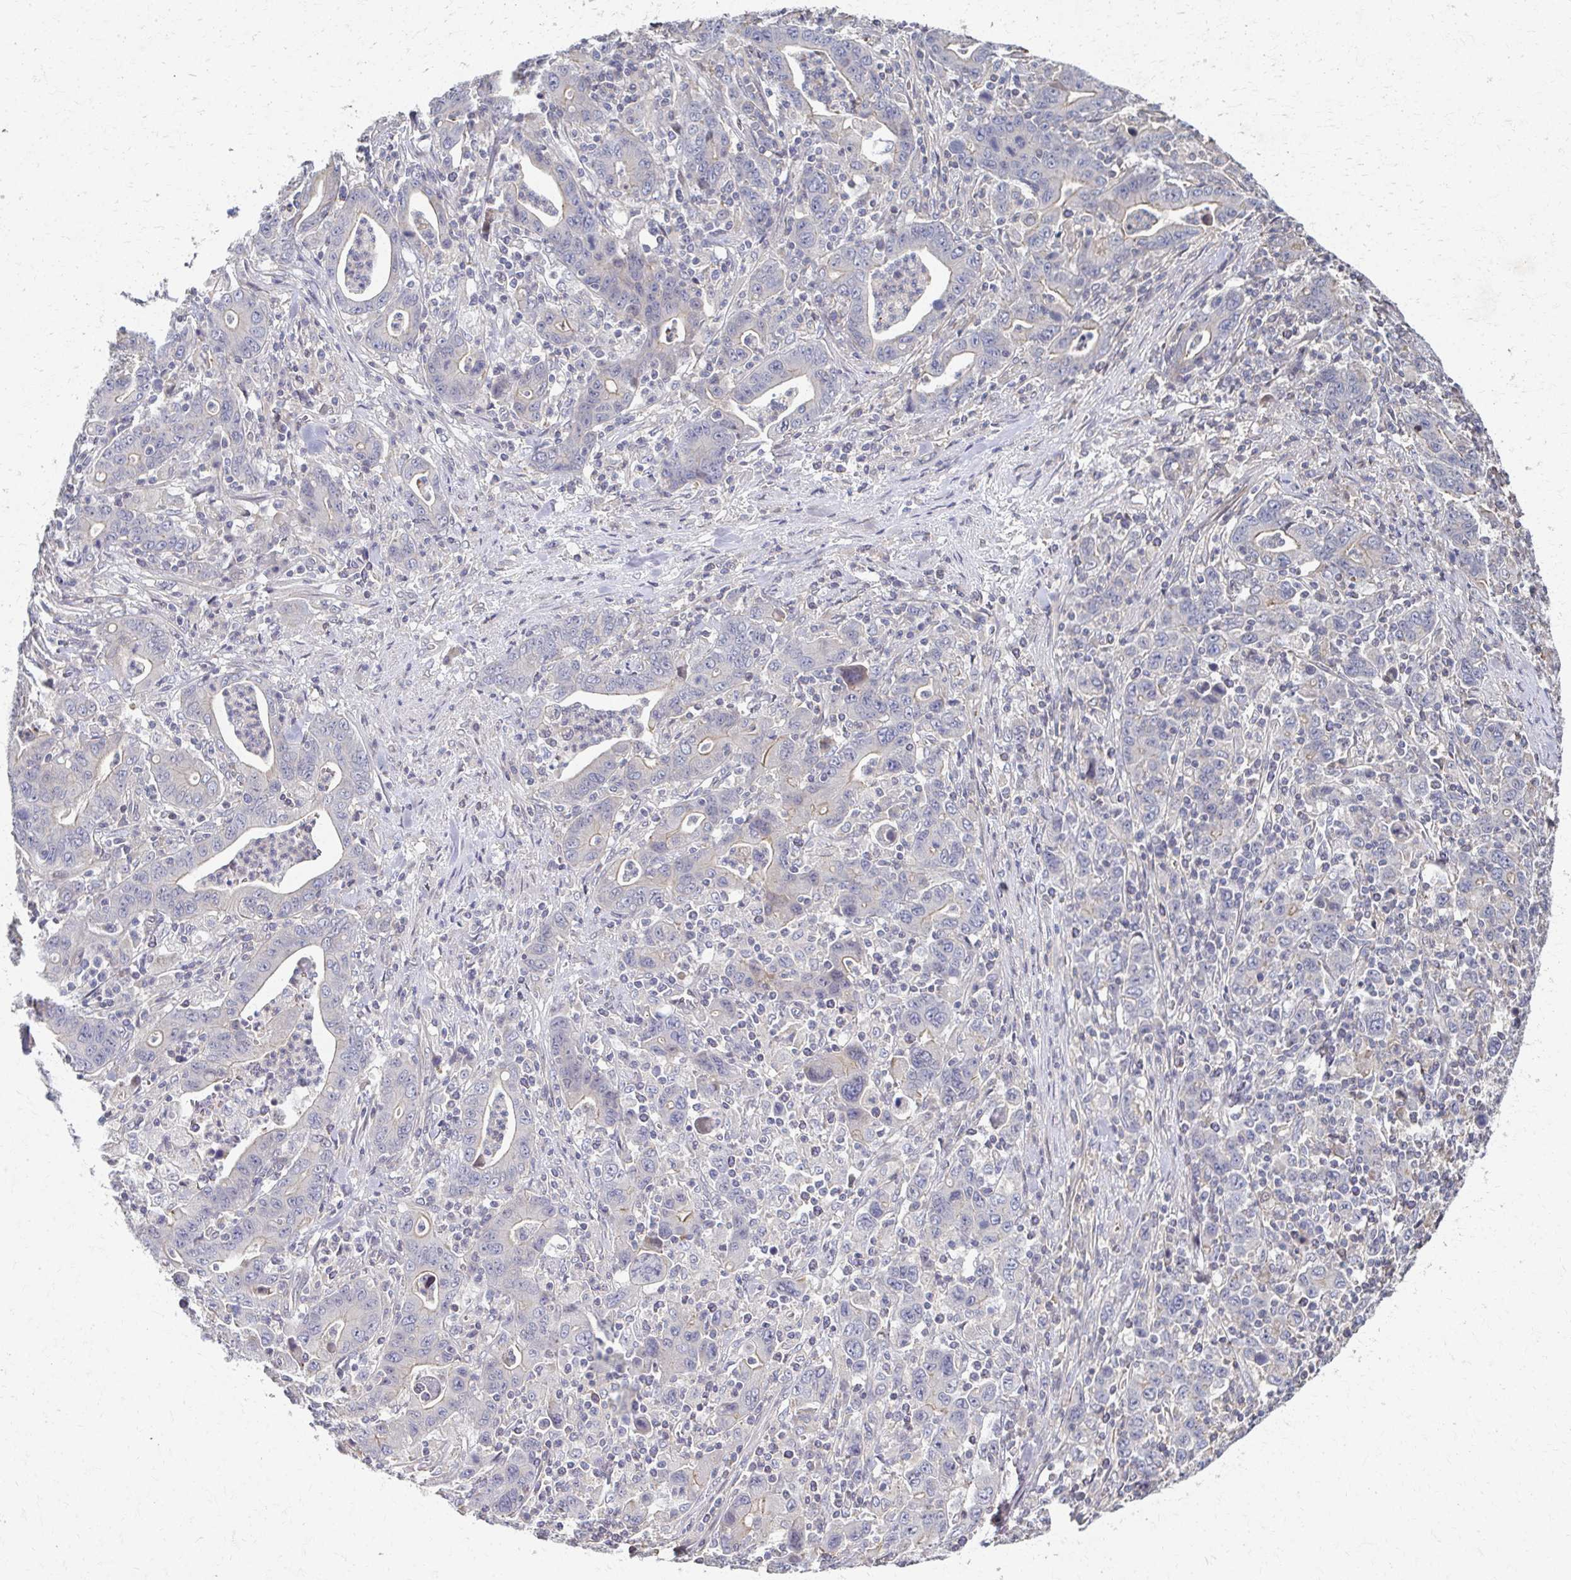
{"staining": {"intensity": "negative", "quantity": "none", "location": "none"}, "tissue": "stomach cancer", "cell_type": "Tumor cells", "image_type": "cancer", "snomed": [{"axis": "morphology", "description": "Adenocarcinoma, NOS"}, {"axis": "topography", "description": "Stomach, upper"}], "caption": "Immunohistochemistry (IHC) image of neoplastic tissue: adenocarcinoma (stomach) stained with DAB (3,3'-diaminobenzidine) demonstrates no significant protein positivity in tumor cells.", "gene": "EOLA2", "patient": {"sex": "male", "age": 69}}